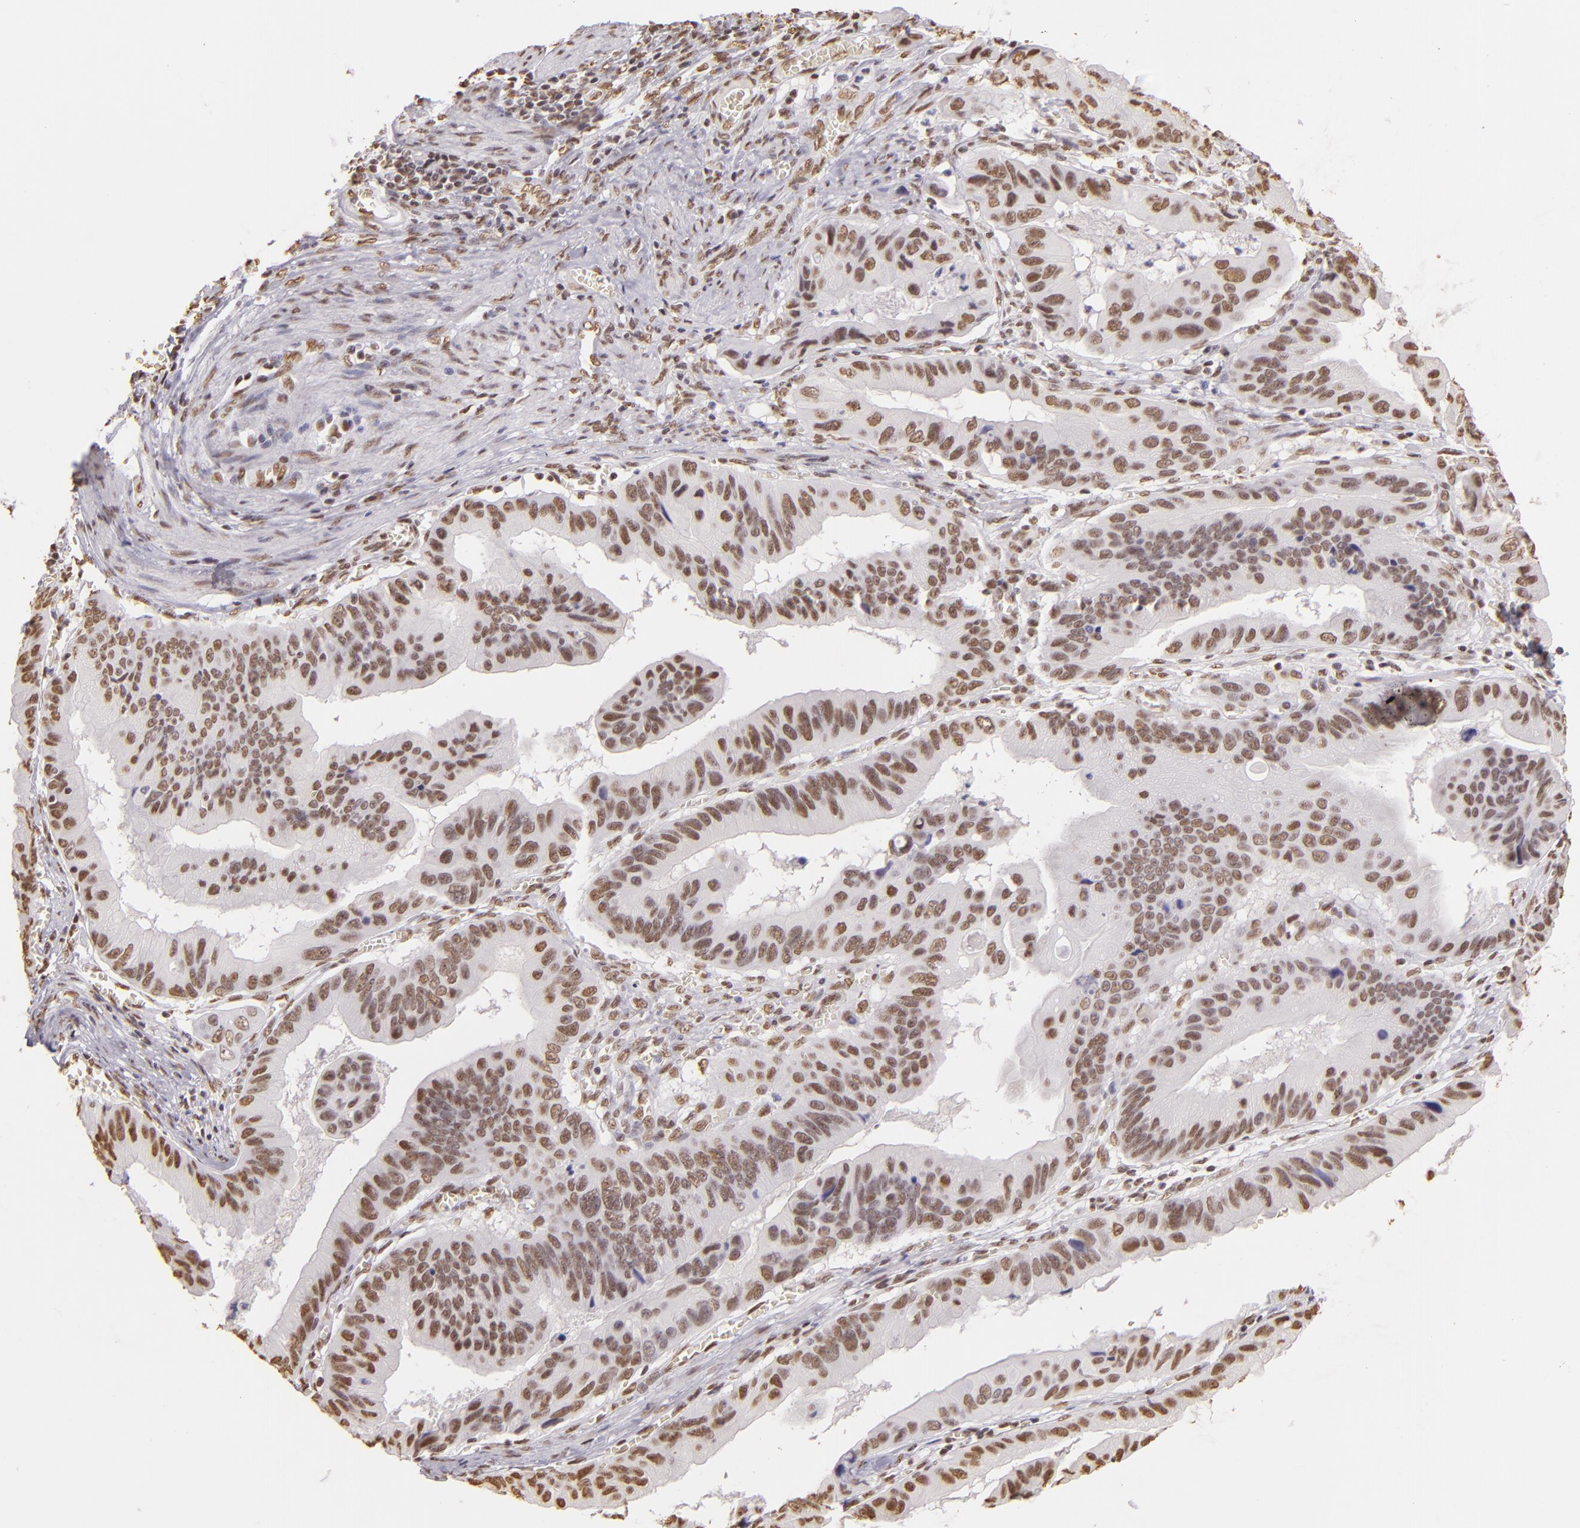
{"staining": {"intensity": "weak", "quantity": ">75%", "location": "nuclear"}, "tissue": "stomach cancer", "cell_type": "Tumor cells", "image_type": "cancer", "snomed": [{"axis": "morphology", "description": "Adenocarcinoma, NOS"}, {"axis": "topography", "description": "Stomach, upper"}], "caption": "Tumor cells exhibit weak nuclear expression in about >75% of cells in stomach cancer.", "gene": "PAPOLA", "patient": {"sex": "male", "age": 80}}